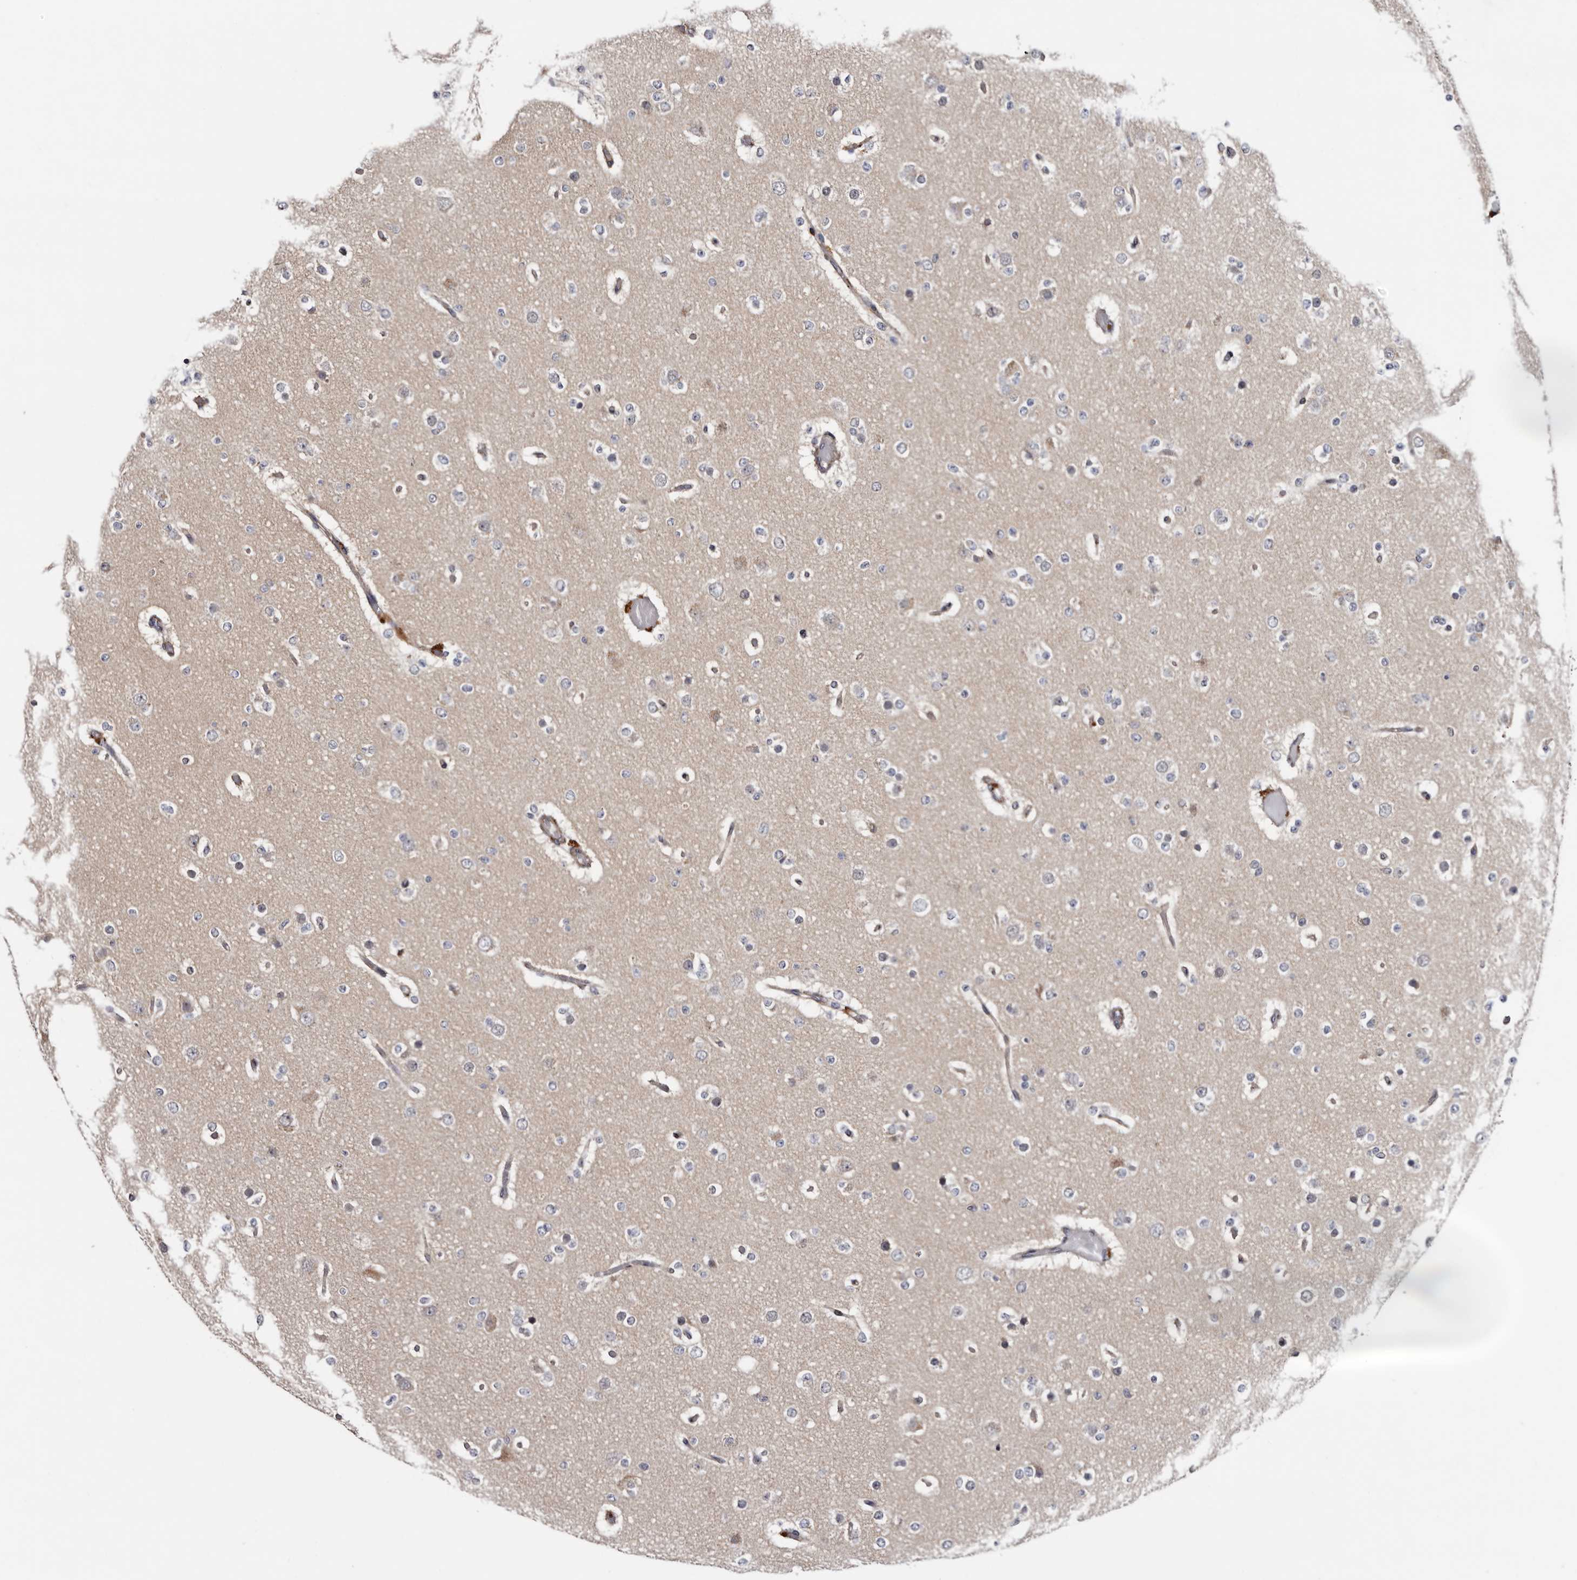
{"staining": {"intensity": "negative", "quantity": "none", "location": "none"}, "tissue": "glioma", "cell_type": "Tumor cells", "image_type": "cancer", "snomed": [{"axis": "morphology", "description": "Glioma, malignant, Low grade"}, {"axis": "topography", "description": "Brain"}], "caption": "DAB immunohistochemical staining of glioma shows no significant staining in tumor cells.", "gene": "ARMCX2", "patient": {"sex": "female", "age": 22}}